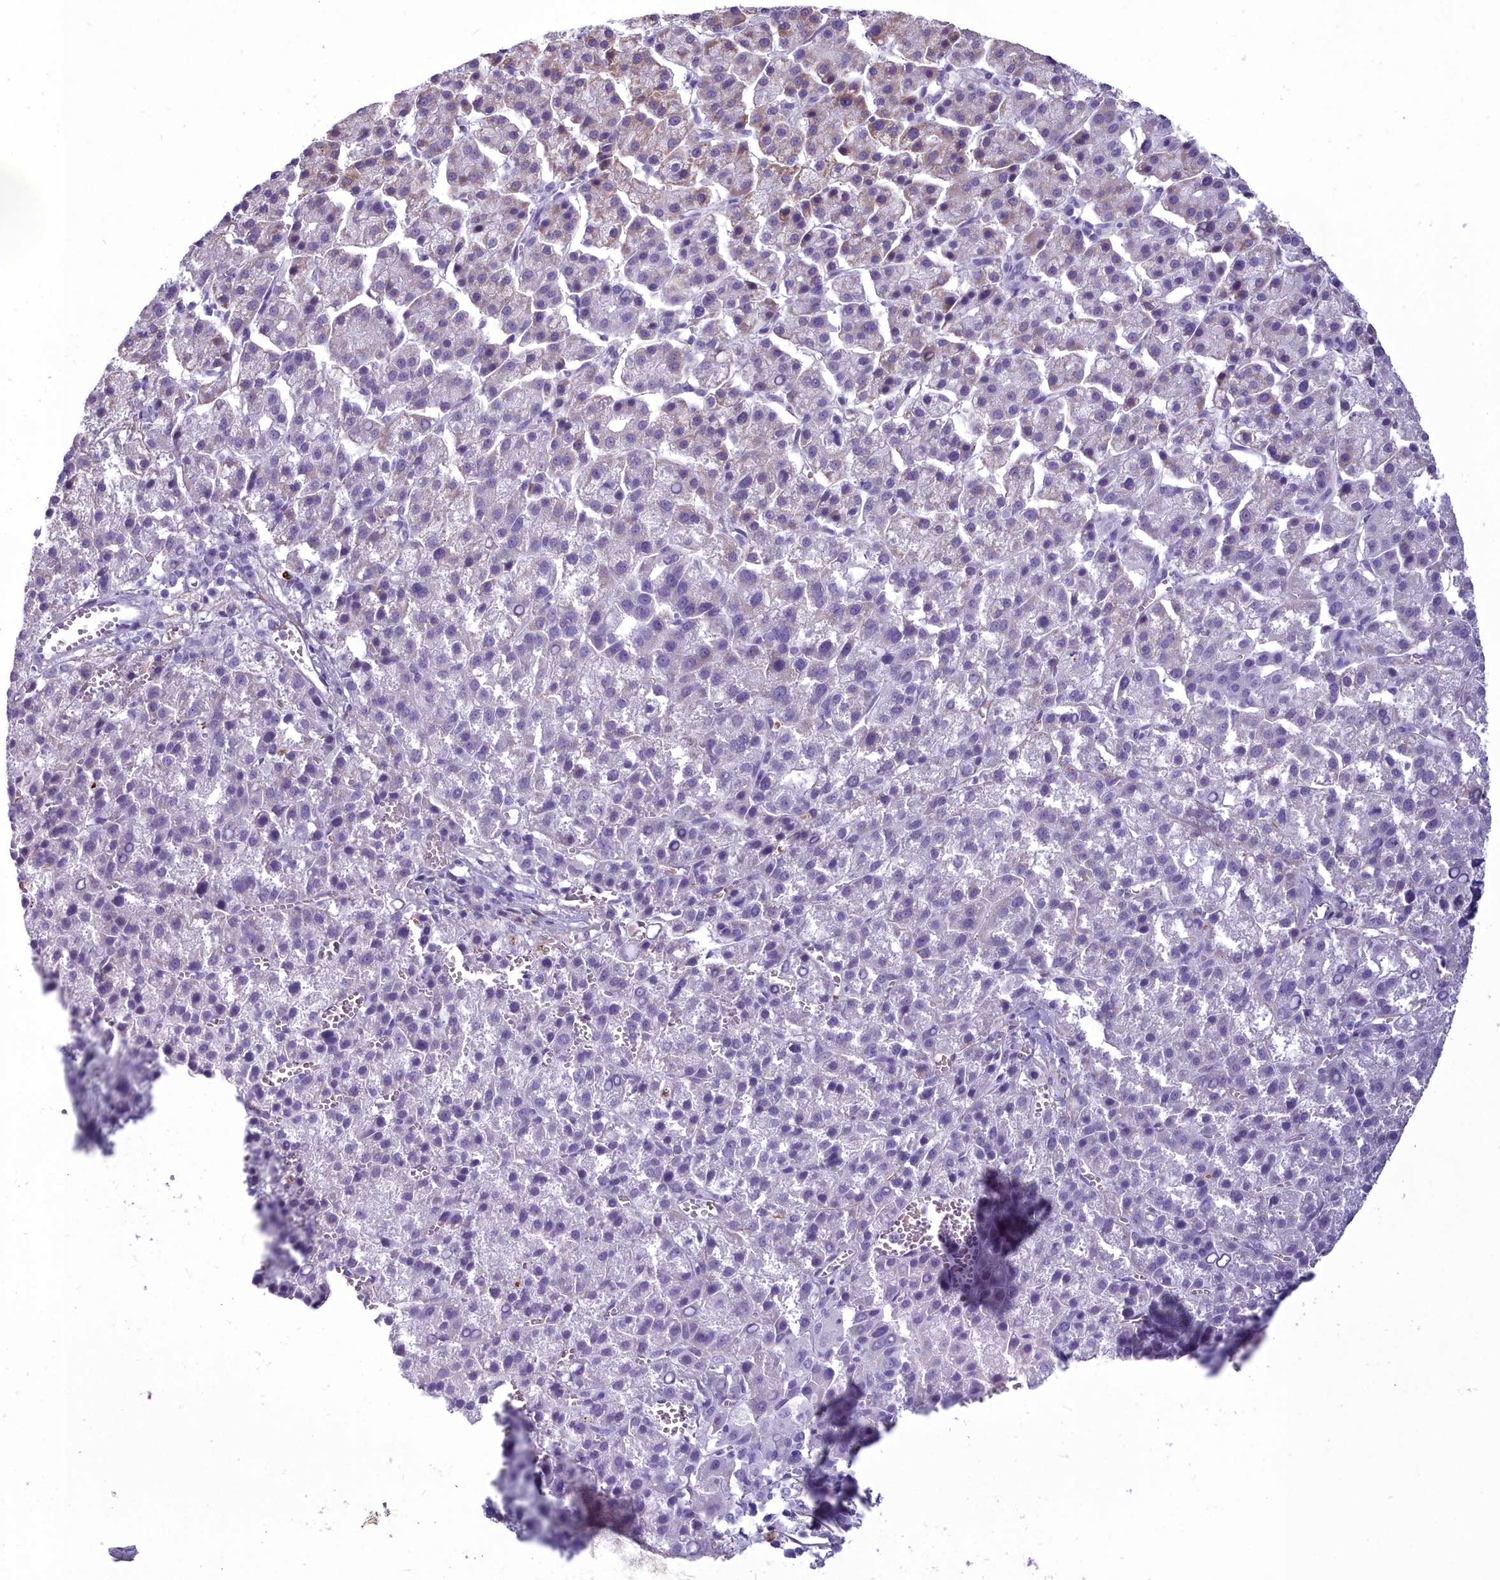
{"staining": {"intensity": "moderate", "quantity": "<25%", "location": "cytoplasmic/membranous"}, "tissue": "liver cancer", "cell_type": "Tumor cells", "image_type": "cancer", "snomed": [{"axis": "morphology", "description": "Carcinoma, Hepatocellular, NOS"}, {"axis": "topography", "description": "Liver"}], "caption": "Protein staining of liver cancer tissue demonstrates moderate cytoplasmic/membranous expression in approximately <25% of tumor cells.", "gene": "OSTN", "patient": {"sex": "female", "age": 58}}